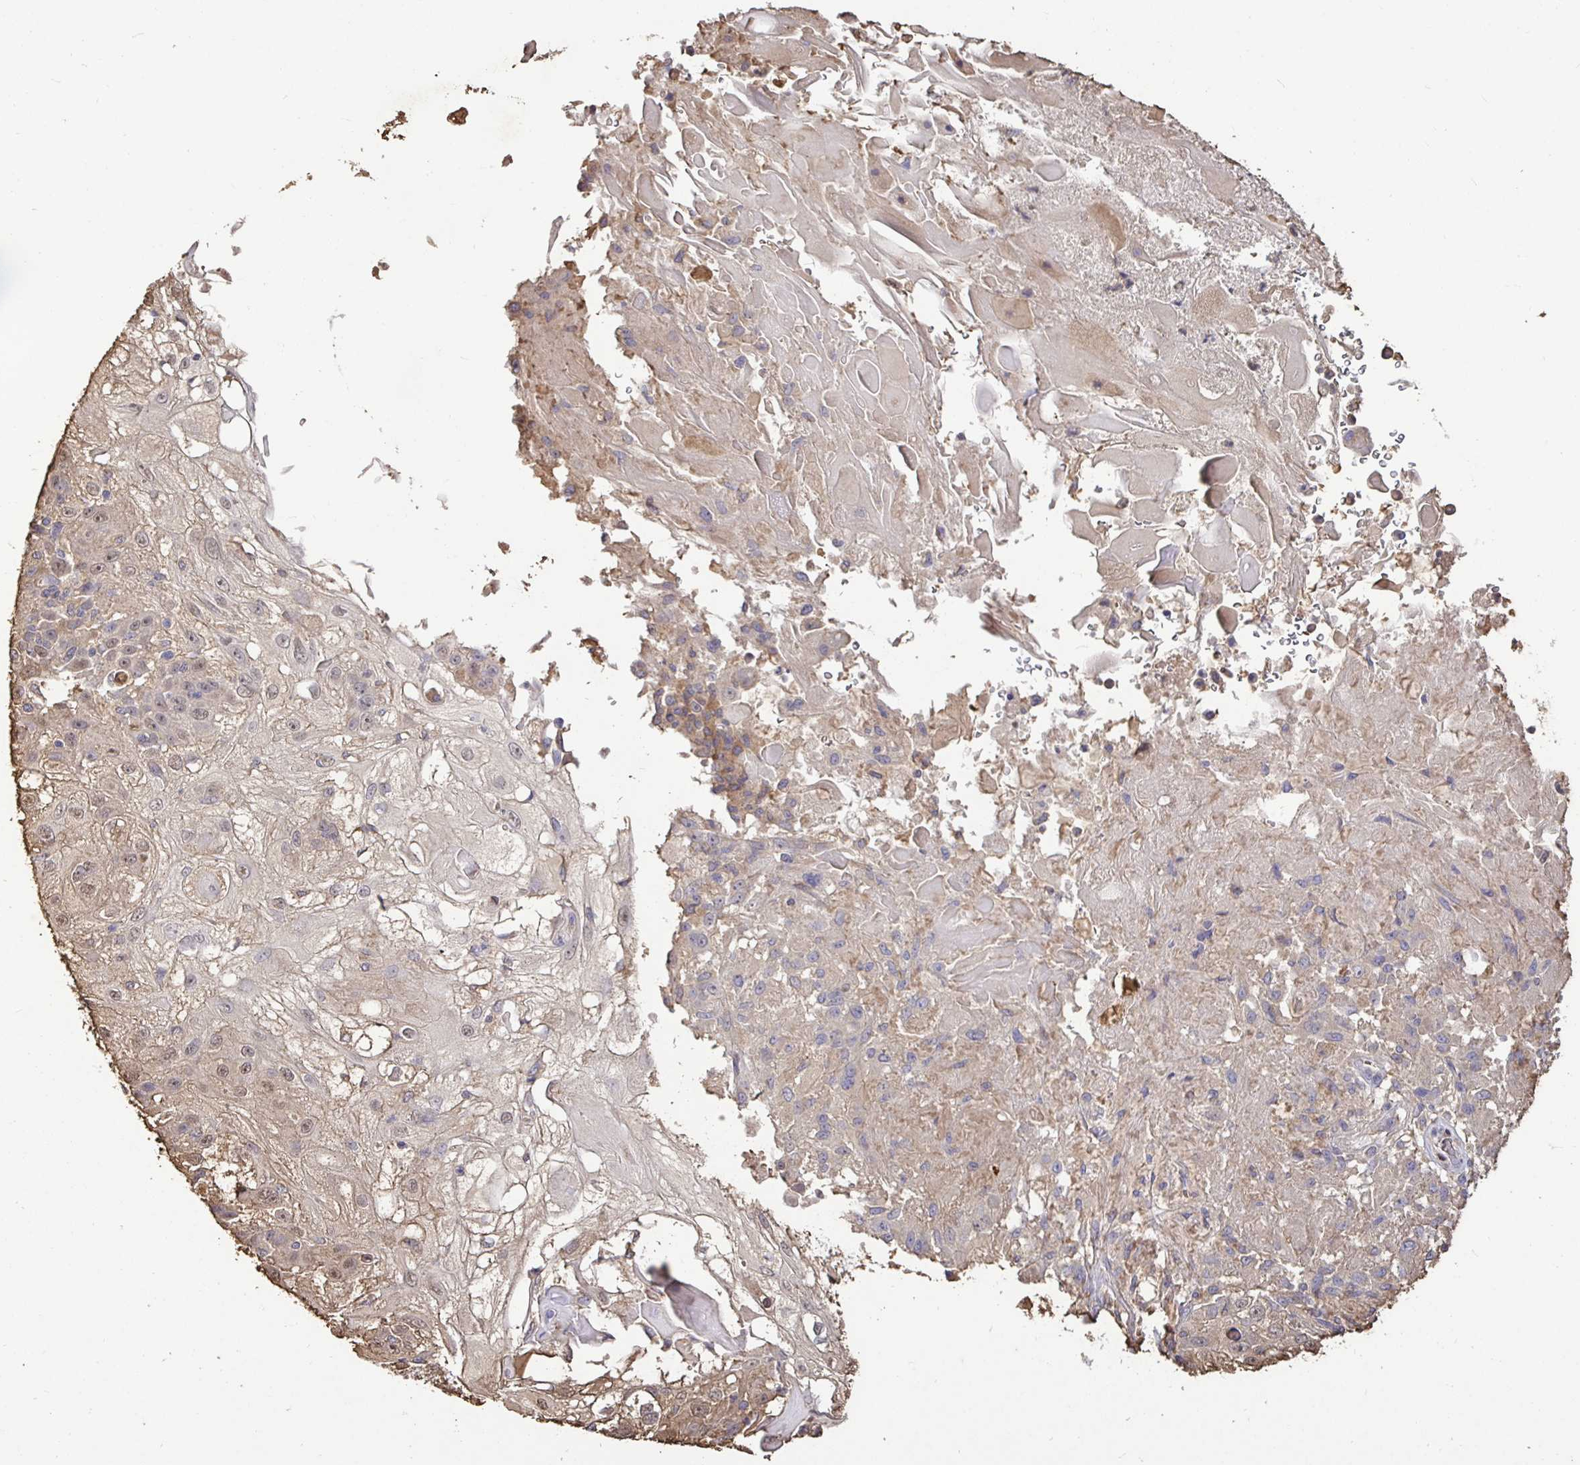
{"staining": {"intensity": "negative", "quantity": "none", "location": "none"}, "tissue": "skin cancer", "cell_type": "Tumor cells", "image_type": "cancer", "snomed": [{"axis": "morphology", "description": "Normal tissue, NOS"}, {"axis": "morphology", "description": "Squamous cell carcinoma, NOS"}, {"axis": "topography", "description": "Skin"}], "caption": "This is an immunohistochemistry (IHC) image of human skin squamous cell carcinoma. There is no positivity in tumor cells.", "gene": "MAPK8IP3", "patient": {"sex": "female", "age": 83}}